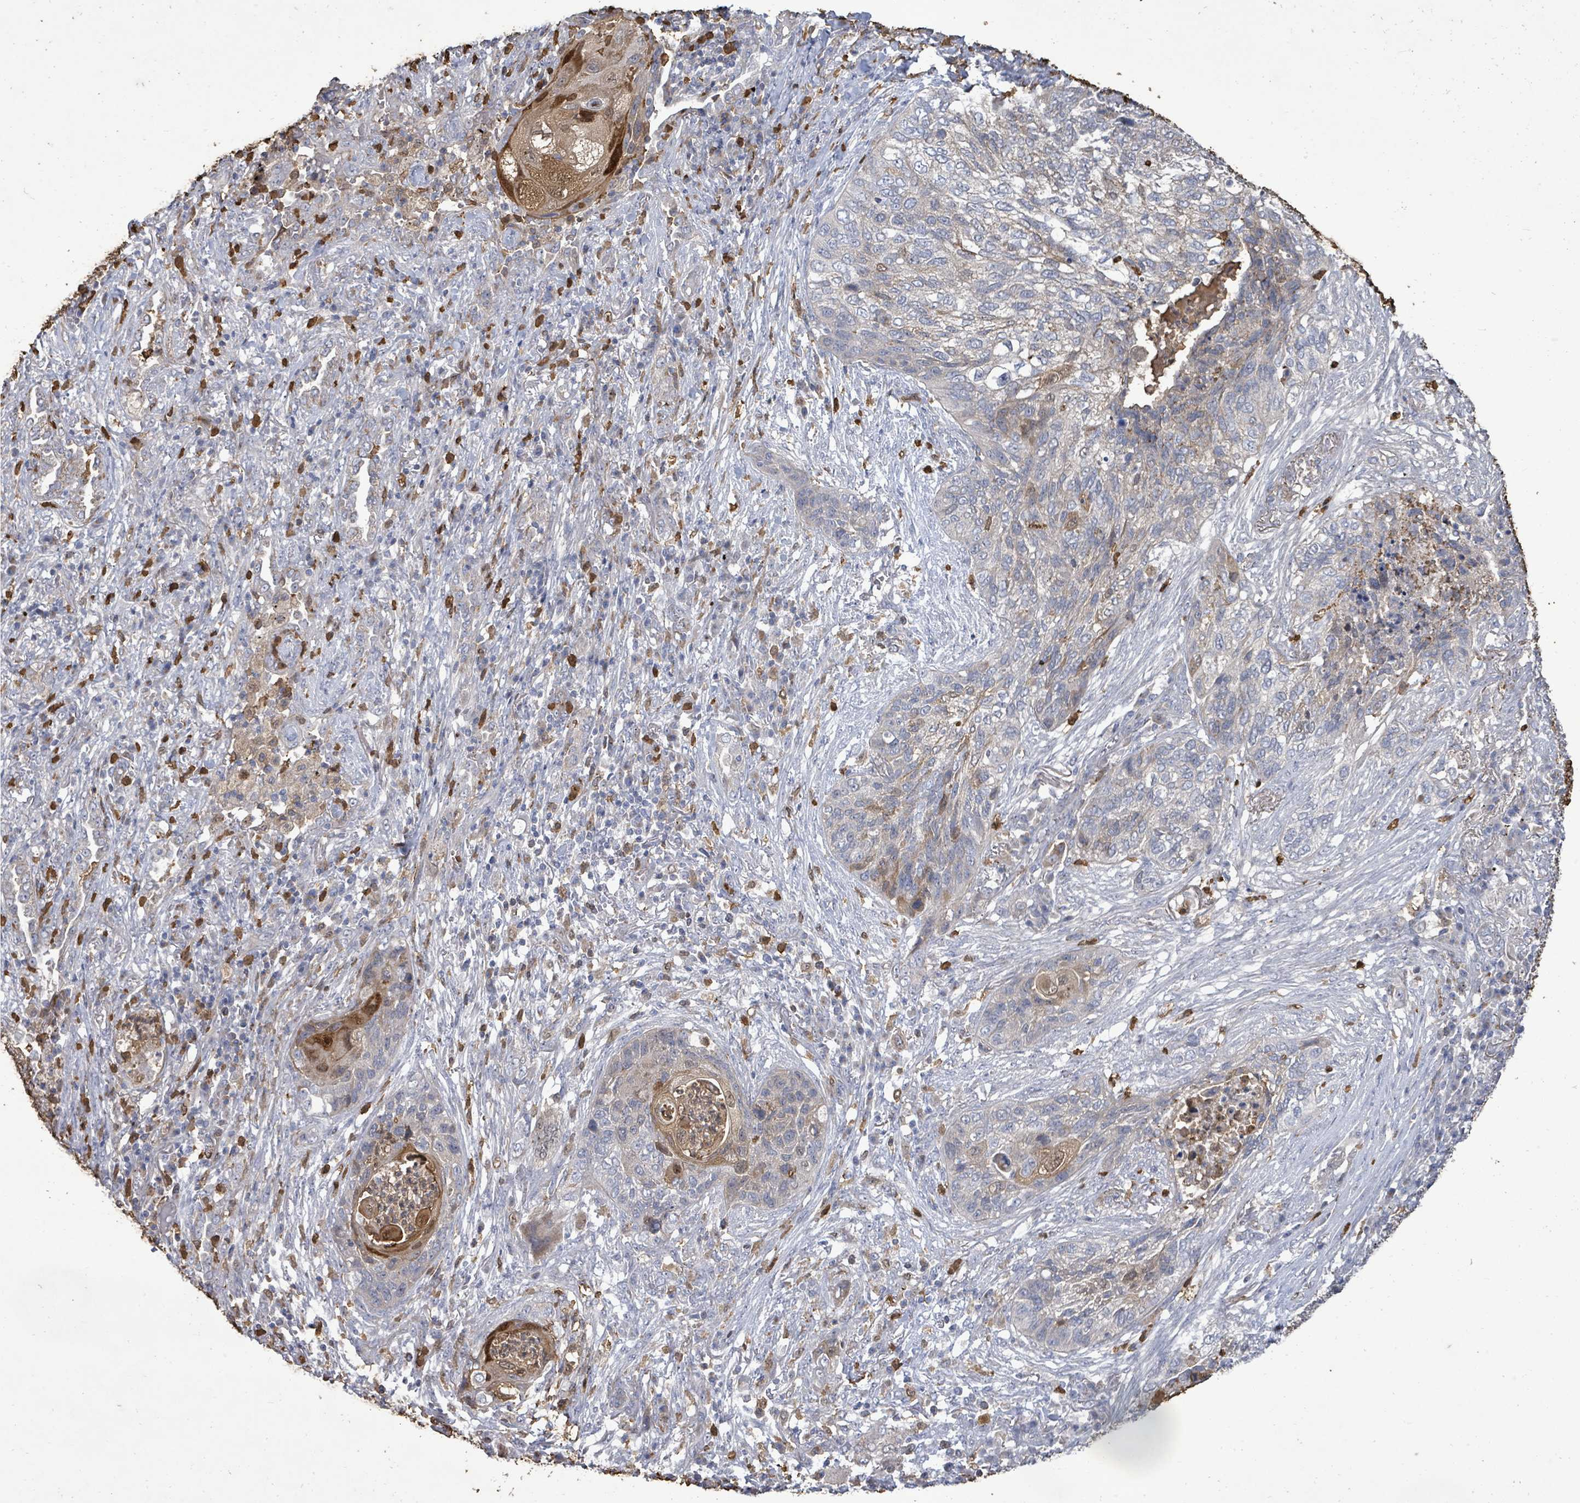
{"staining": {"intensity": "negative", "quantity": "none", "location": "none"}, "tissue": "lung cancer", "cell_type": "Tumor cells", "image_type": "cancer", "snomed": [{"axis": "morphology", "description": "Squamous cell carcinoma, NOS"}, {"axis": "topography", "description": "Lung"}], "caption": "Tumor cells are negative for brown protein staining in lung cancer.", "gene": "FAM210A", "patient": {"sex": "female", "age": 63}}